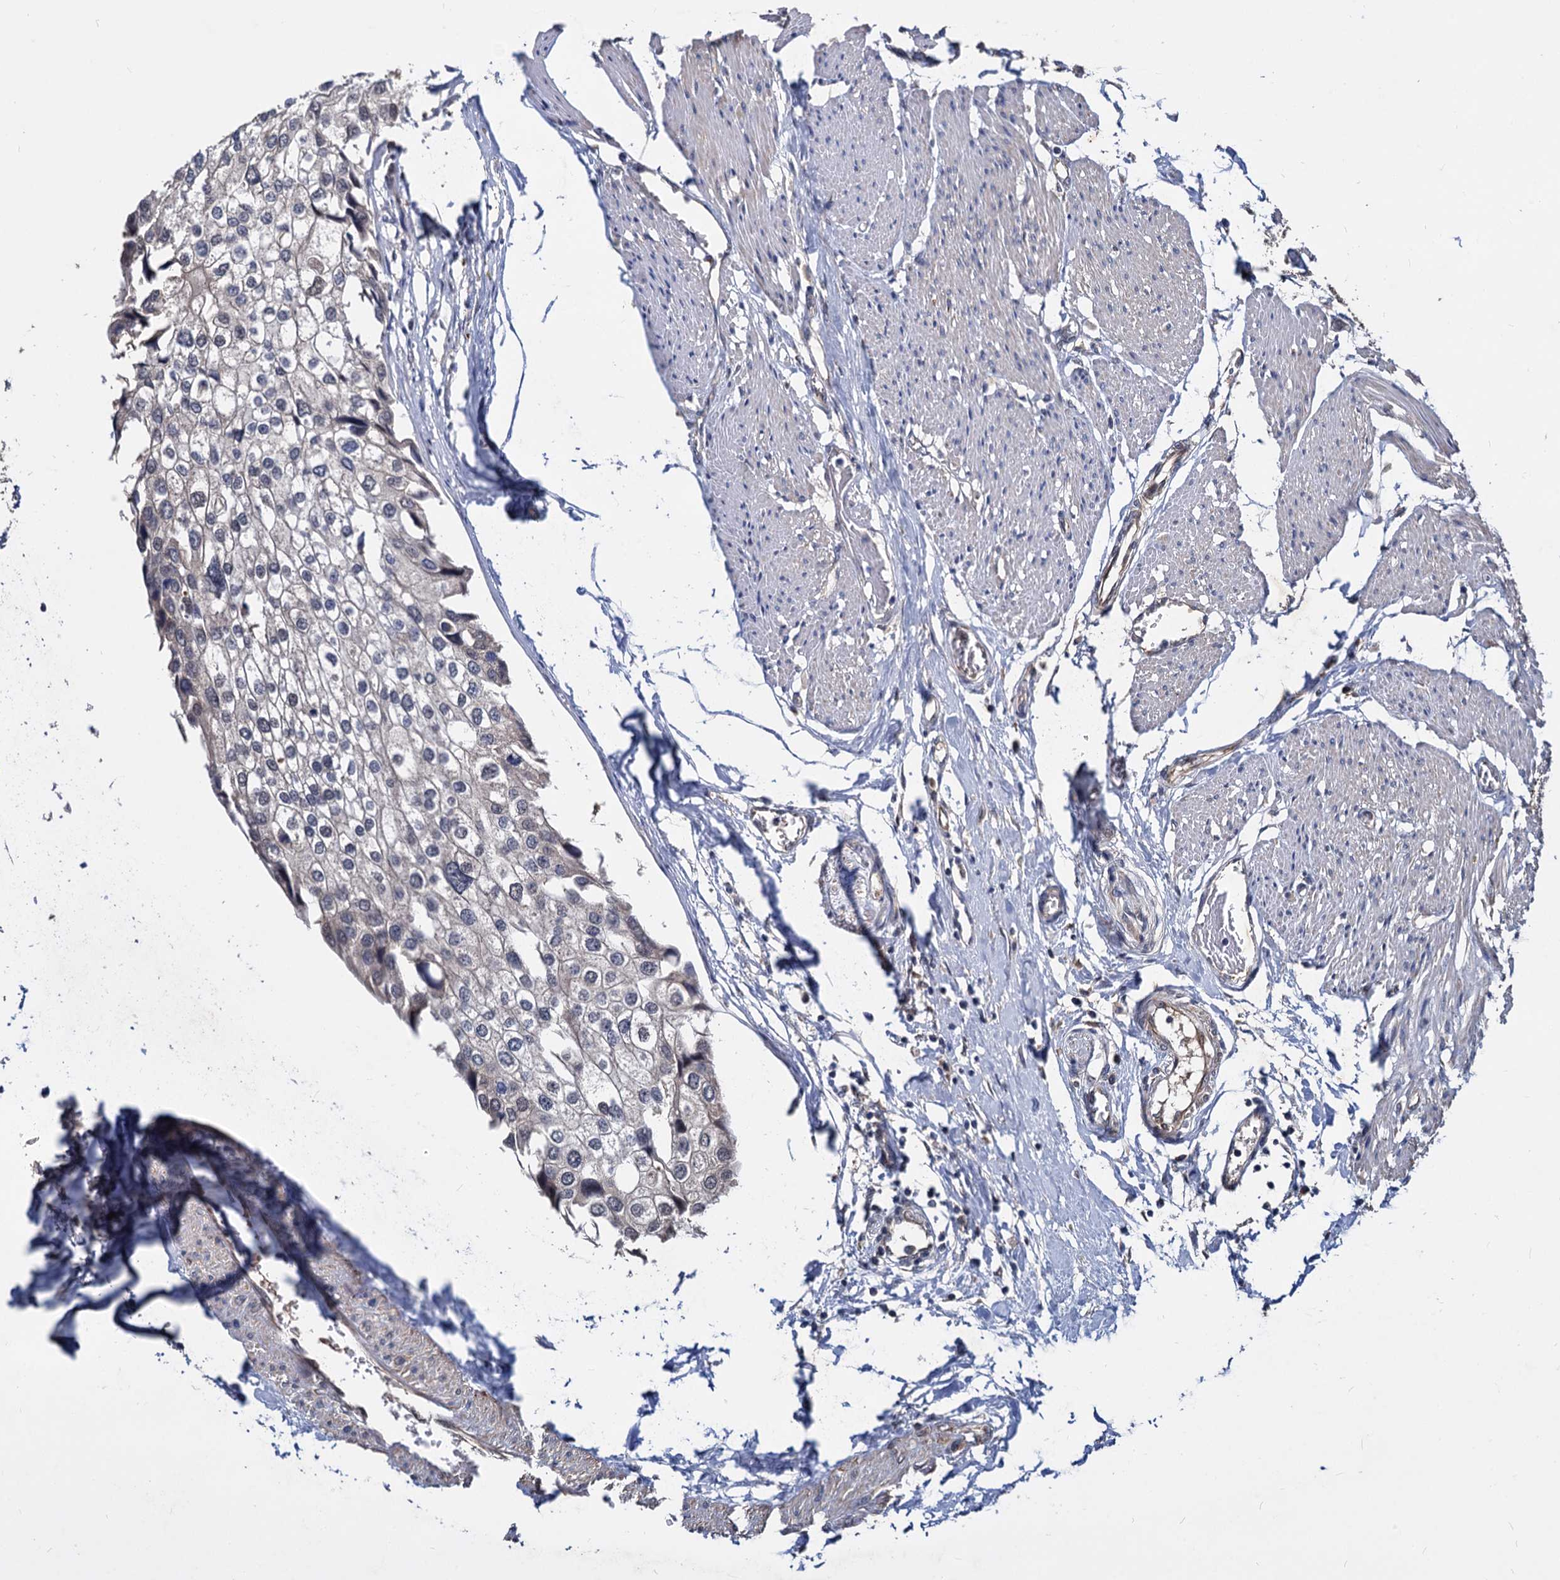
{"staining": {"intensity": "negative", "quantity": "none", "location": "none"}, "tissue": "urothelial cancer", "cell_type": "Tumor cells", "image_type": "cancer", "snomed": [{"axis": "morphology", "description": "Urothelial carcinoma, High grade"}, {"axis": "topography", "description": "Urinary bladder"}], "caption": "Tumor cells show no significant protein staining in high-grade urothelial carcinoma.", "gene": "PSMD4", "patient": {"sex": "male", "age": 64}}